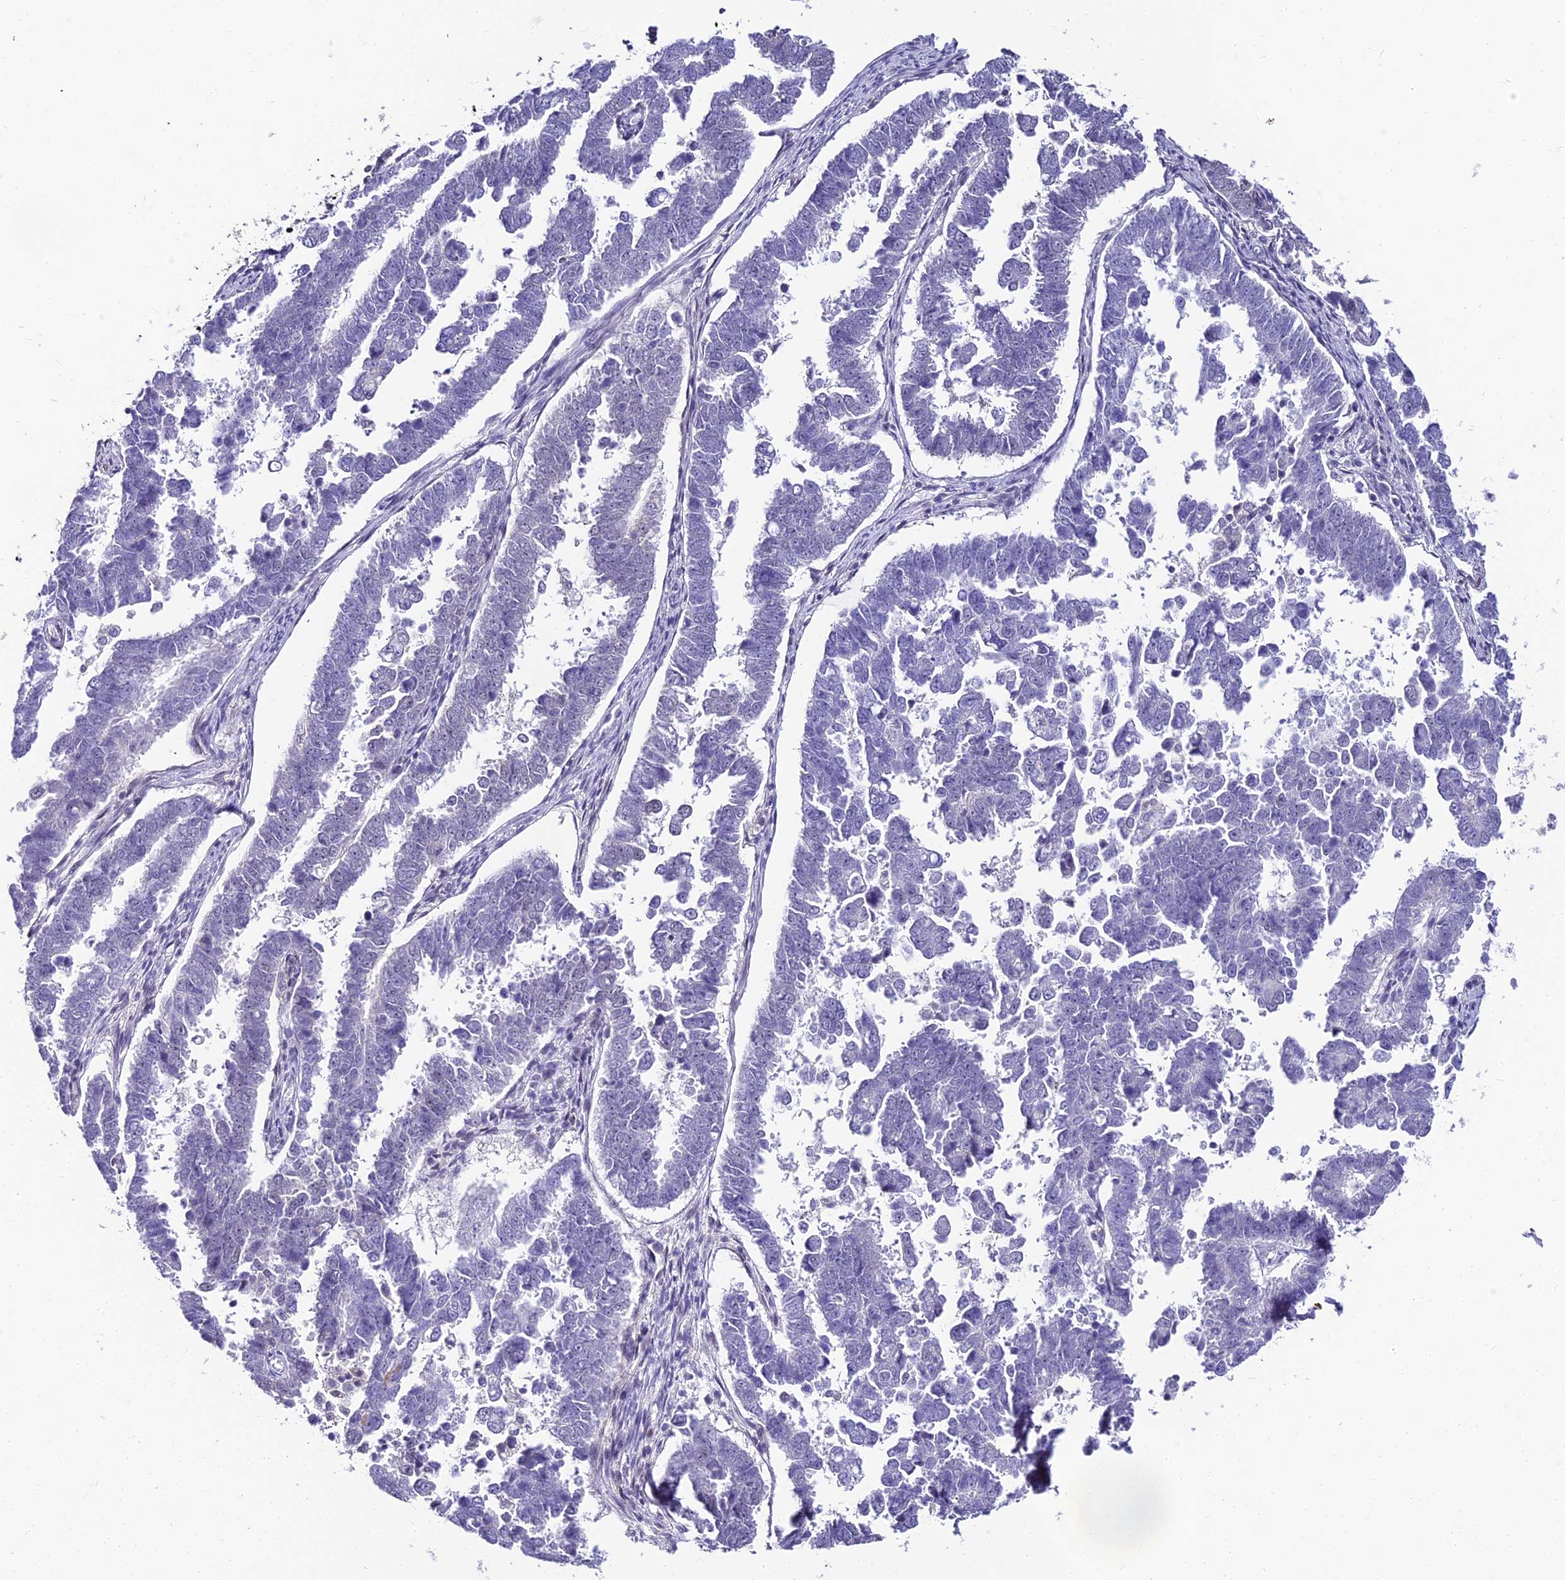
{"staining": {"intensity": "negative", "quantity": "none", "location": "none"}, "tissue": "endometrial cancer", "cell_type": "Tumor cells", "image_type": "cancer", "snomed": [{"axis": "morphology", "description": "Adenocarcinoma, NOS"}, {"axis": "topography", "description": "Endometrium"}], "caption": "A high-resolution image shows immunohistochemistry staining of endometrial cancer (adenocarcinoma), which exhibits no significant staining in tumor cells.", "gene": "ABHD14A-ACY1", "patient": {"sex": "female", "age": 75}}